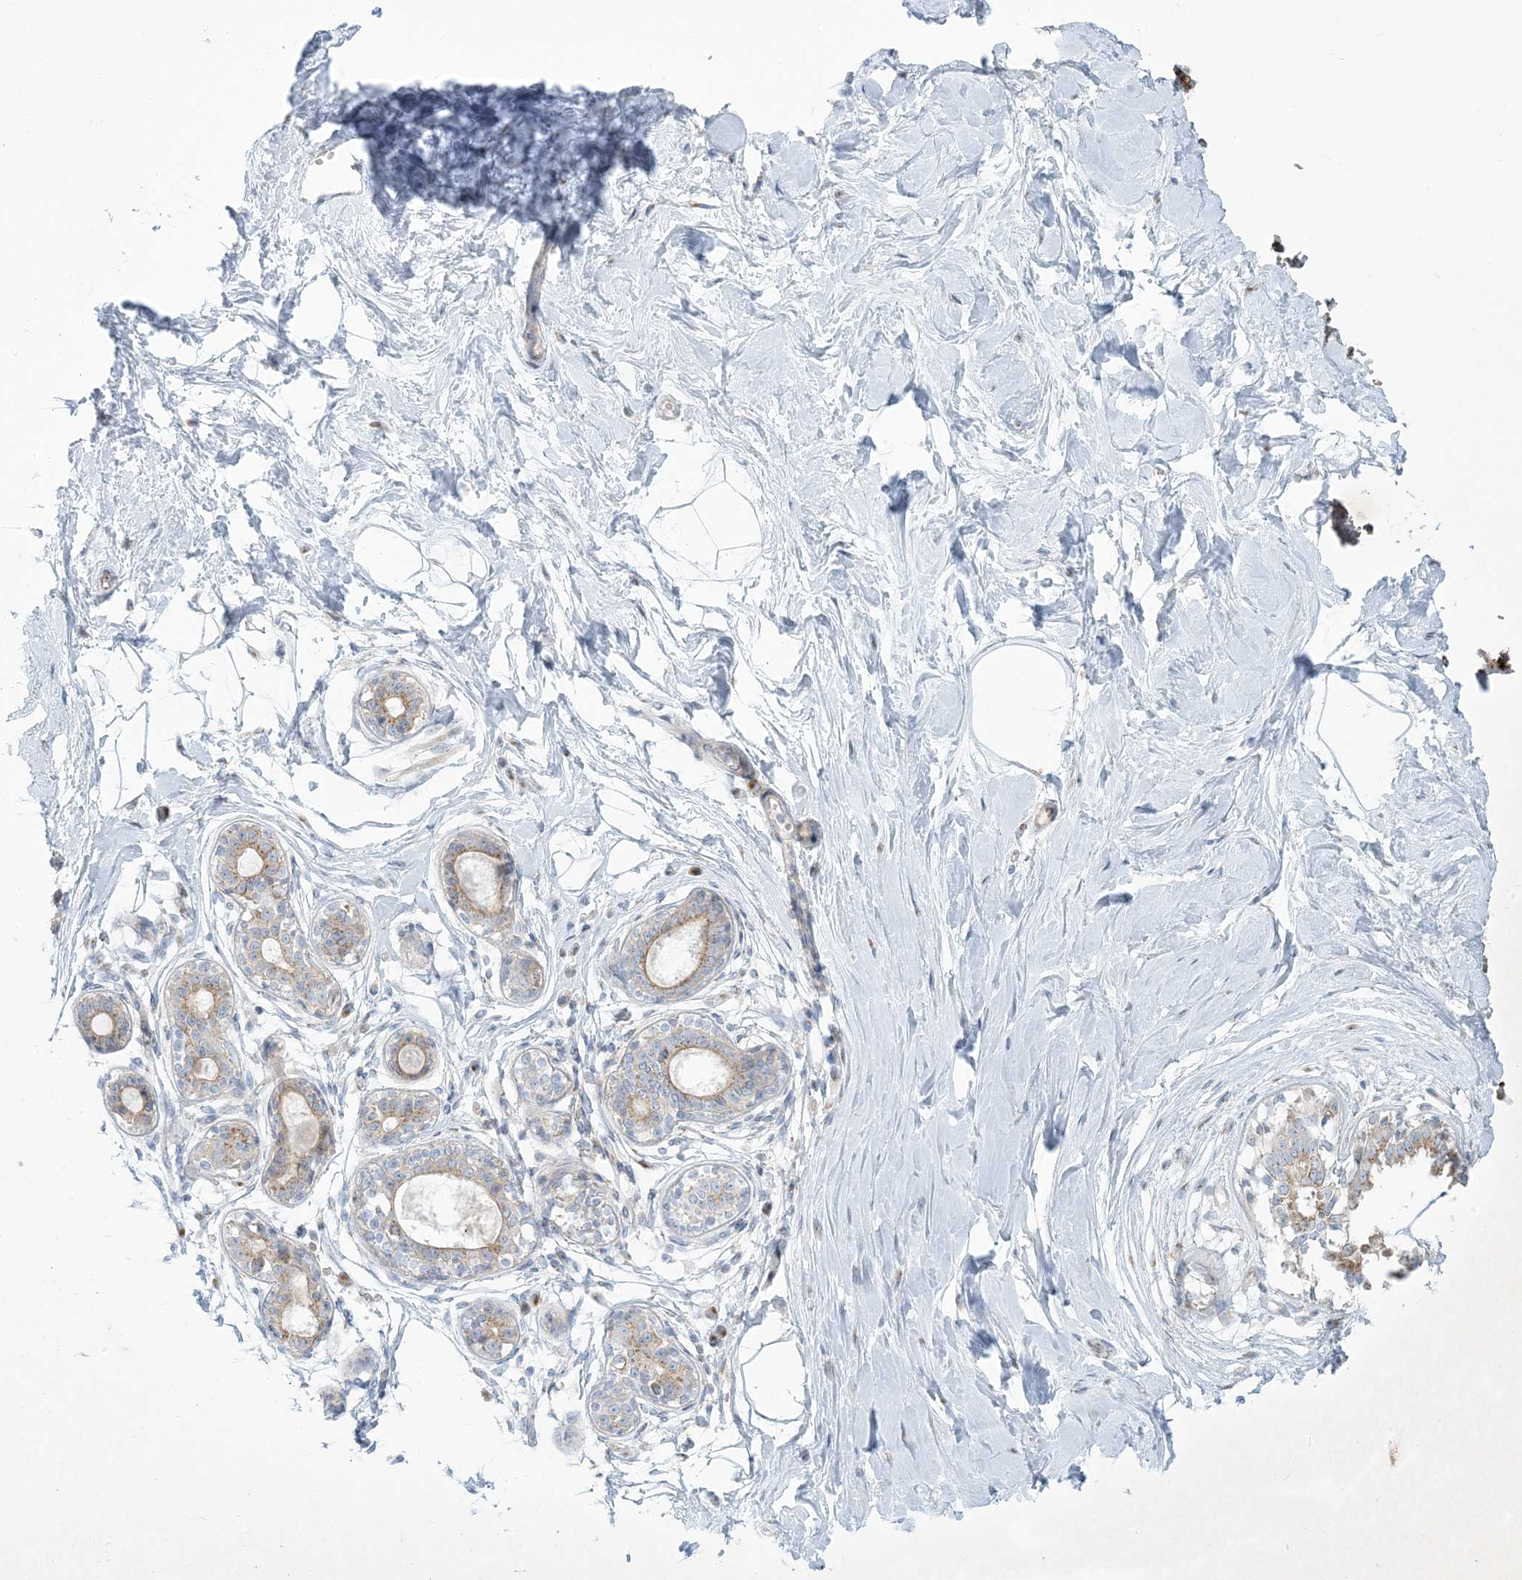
{"staining": {"intensity": "negative", "quantity": "none", "location": "none"}, "tissue": "breast", "cell_type": "Adipocytes", "image_type": "normal", "snomed": [{"axis": "morphology", "description": "Normal tissue, NOS"}, {"axis": "topography", "description": "Breast"}], "caption": "Adipocytes show no significant expression in benign breast.", "gene": "AFTPH", "patient": {"sex": "female", "age": 45}}